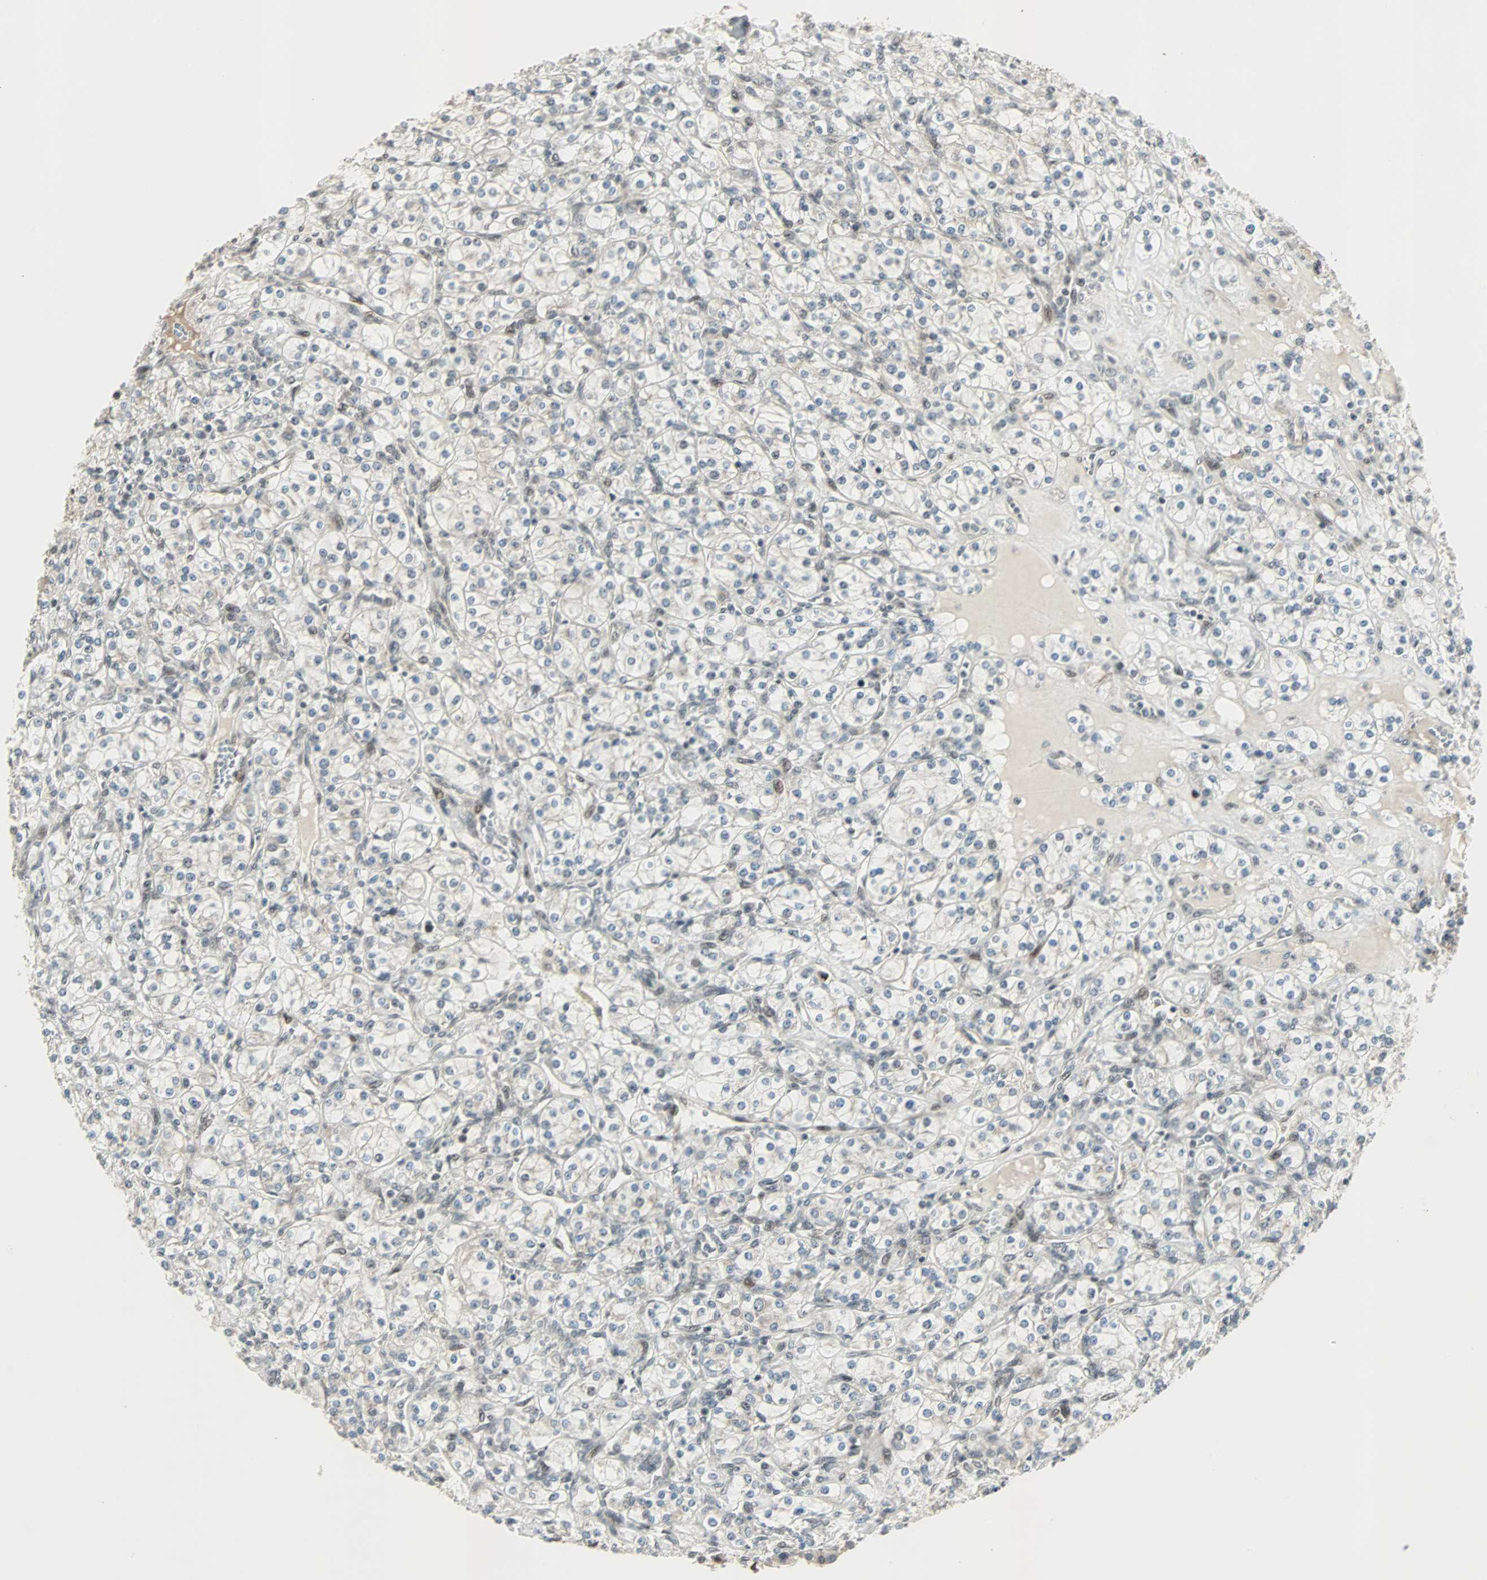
{"staining": {"intensity": "weak", "quantity": "<25%", "location": "cytoplasmic/membranous,nuclear"}, "tissue": "renal cancer", "cell_type": "Tumor cells", "image_type": "cancer", "snomed": [{"axis": "morphology", "description": "Adenocarcinoma, NOS"}, {"axis": "topography", "description": "Kidney"}], "caption": "Renal cancer (adenocarcinoma) stained for a protein using immunohistochemistry (IHC) reveals no positivity tumor cells.", "gene": "CBX4", "patient": {"sex": "male", "age": 77}}